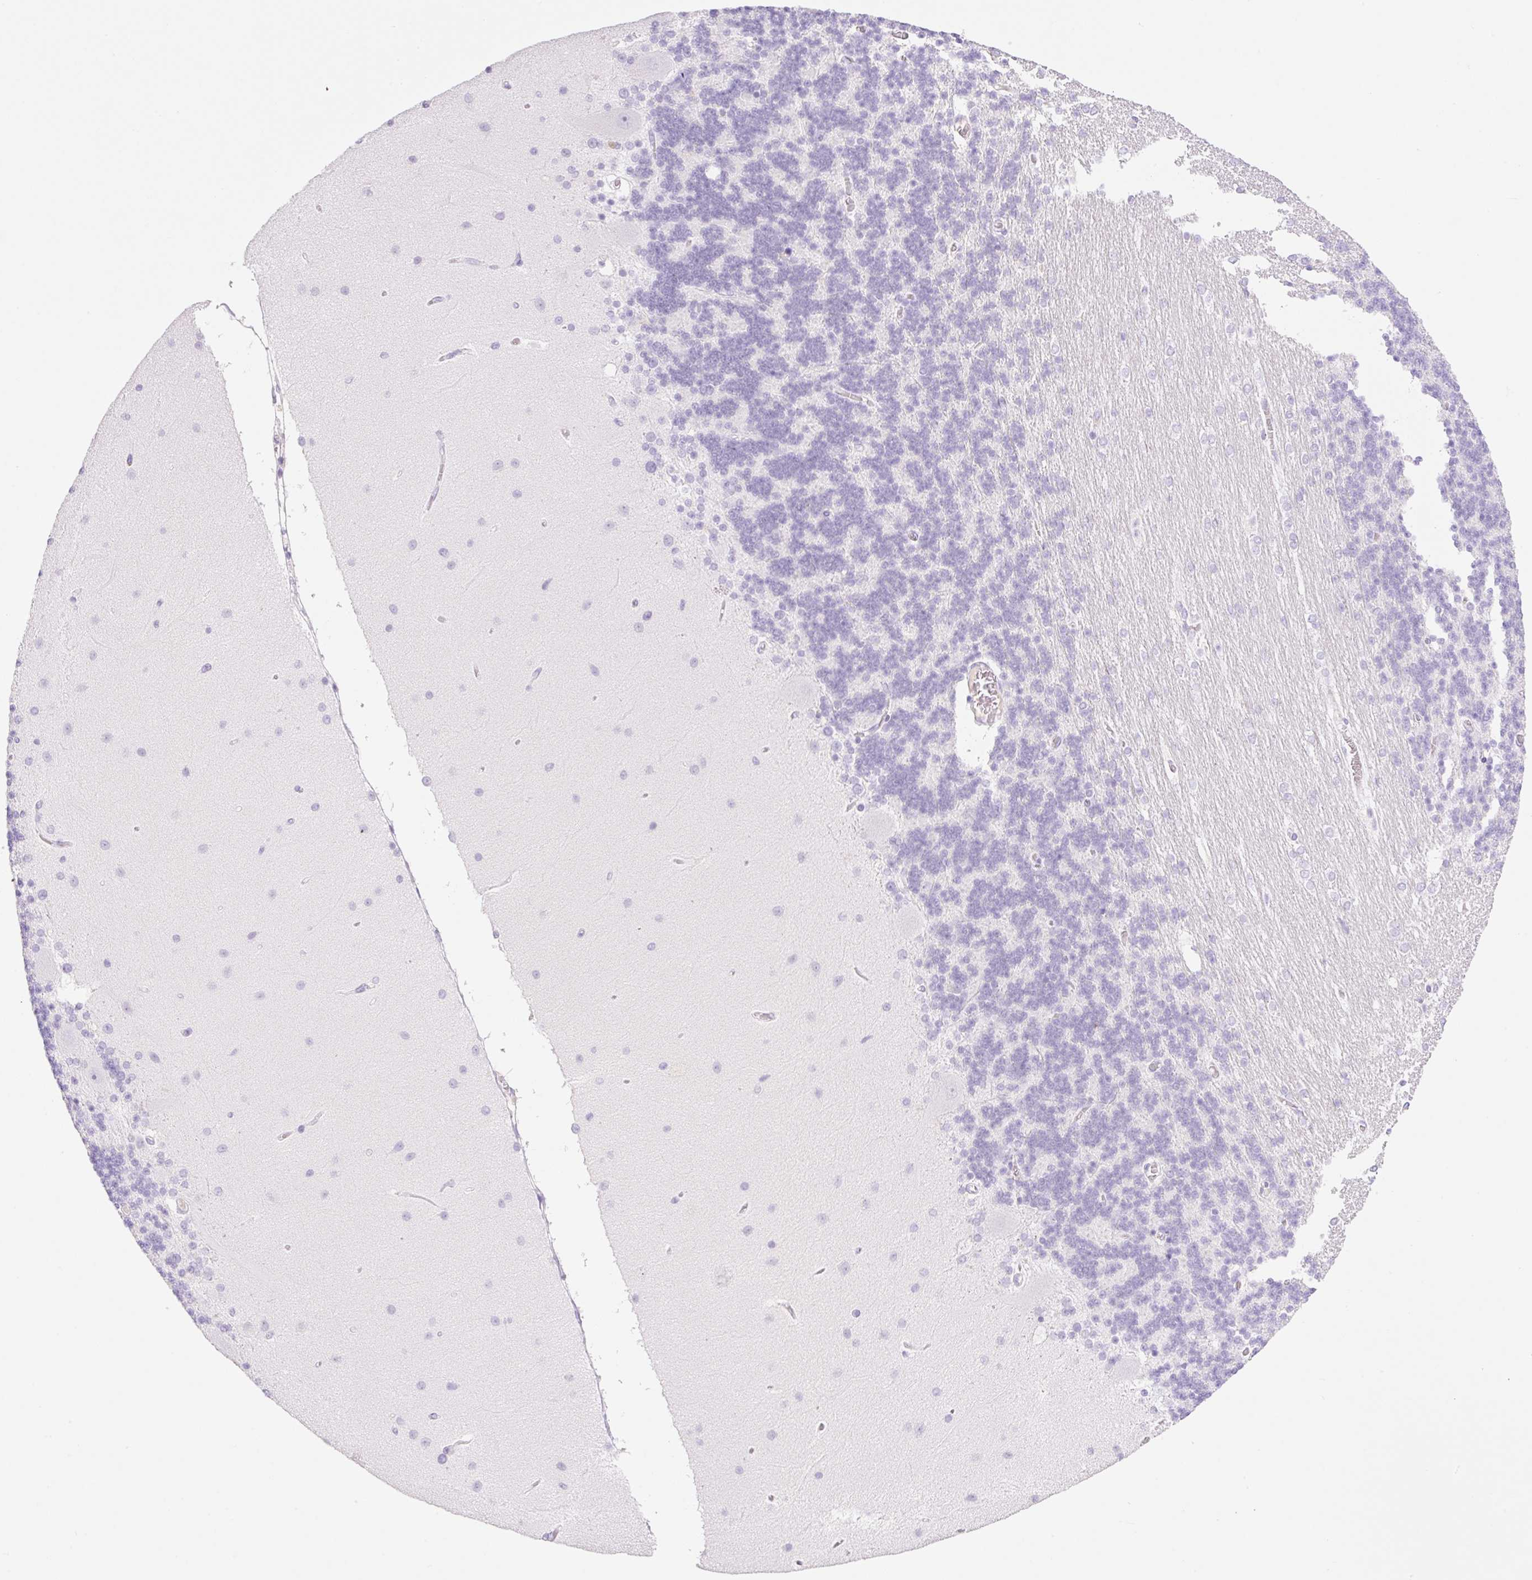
{"staining": {"intensity": "negative", "quantity": "none", "location": "none"}, "tissue": "cerebellum", "cell_type": "Cells in granular layer", "image_type": "normal", "snomed": [{"axis": "morphology", "description": "Normal tissue, NOS"}, {"axis": "topography", "description": "Cerebellum"}], "caption": "Human cerebellum stained for a protein using immunohistochemistry (IHC) displays no staining in cells in granular layer.", "gene": "PALM3", "patient": {"sex": "female", "age": 54}}